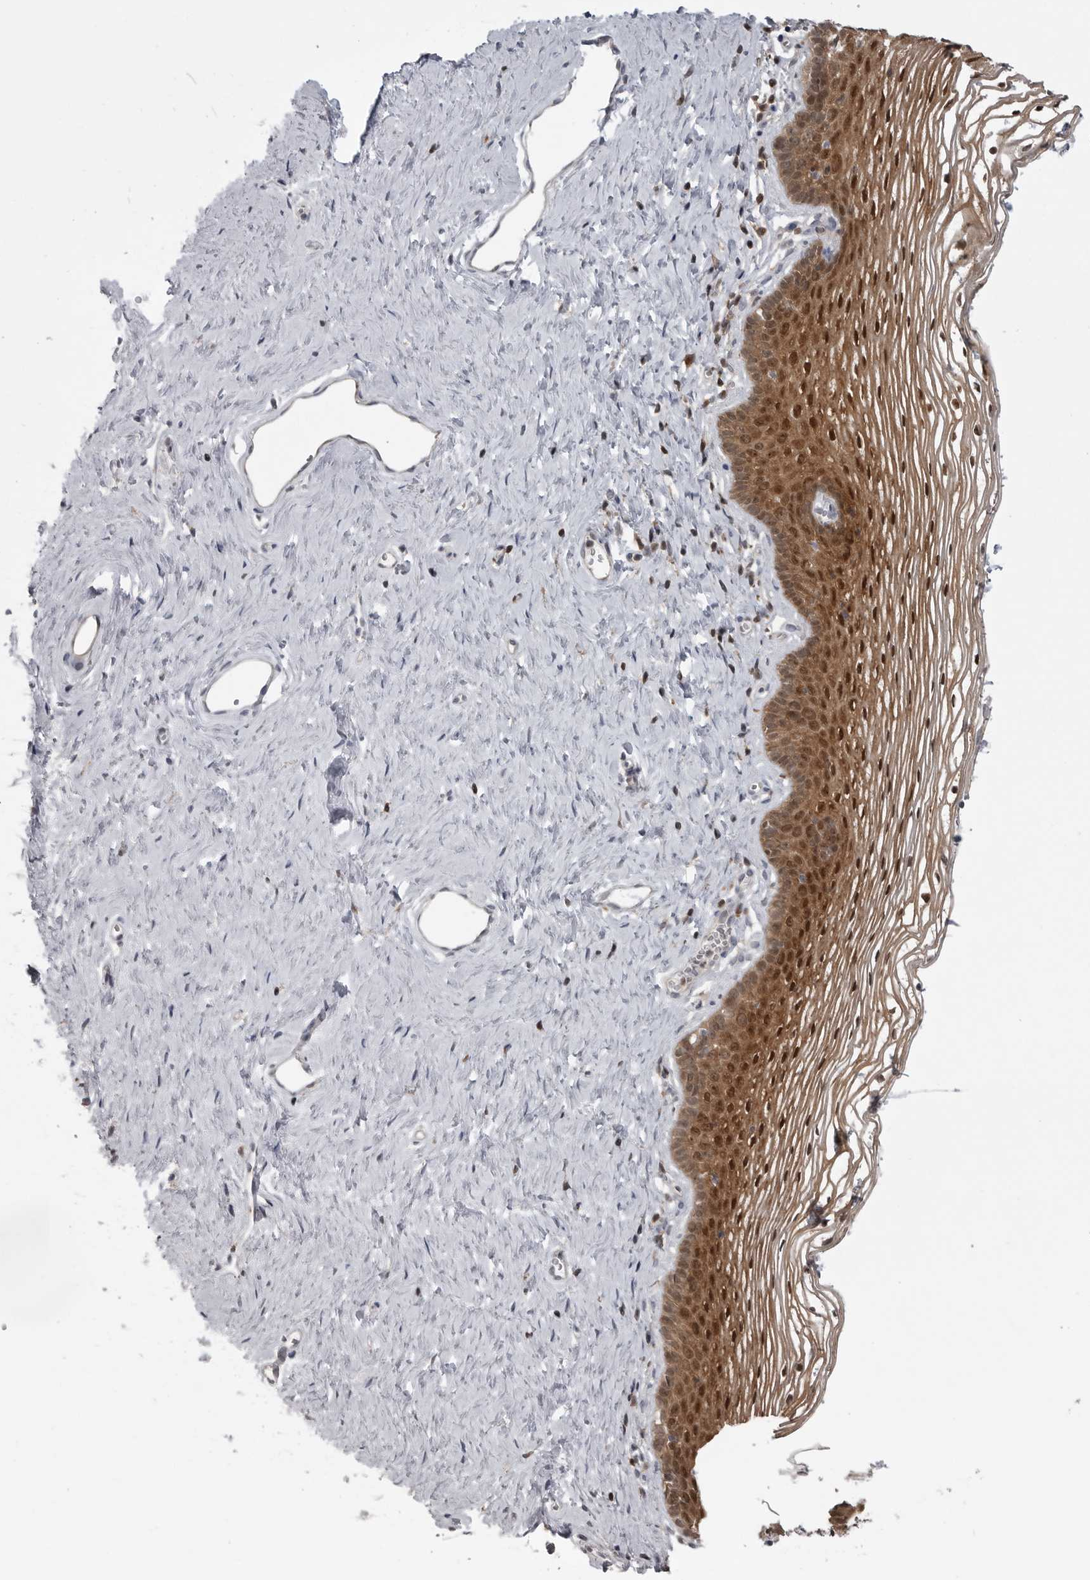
{"staining": {"intensity": "strong", "quantity": ">75%", "location": "cytoplasmic/membranous,nuclear"}, "tissue": "vagina", "cell_type": "Squamous epithelial cells", "image_type": "normal", "snomed": [{"axis": "morphology", "description": "Normal tissue, NOS"}, {"axis": "topography", "description": "Vagina"}], "caption": "Approximately >75% of squamous epithelial cells in unremarkable human vagina demonstrate strong cytoplasmic/membranous,nuclear protein expression as visualized by brown immunohistochemical staining.", "gene": "MAPK13", "patient": {"sex": "female", "age": 32}}